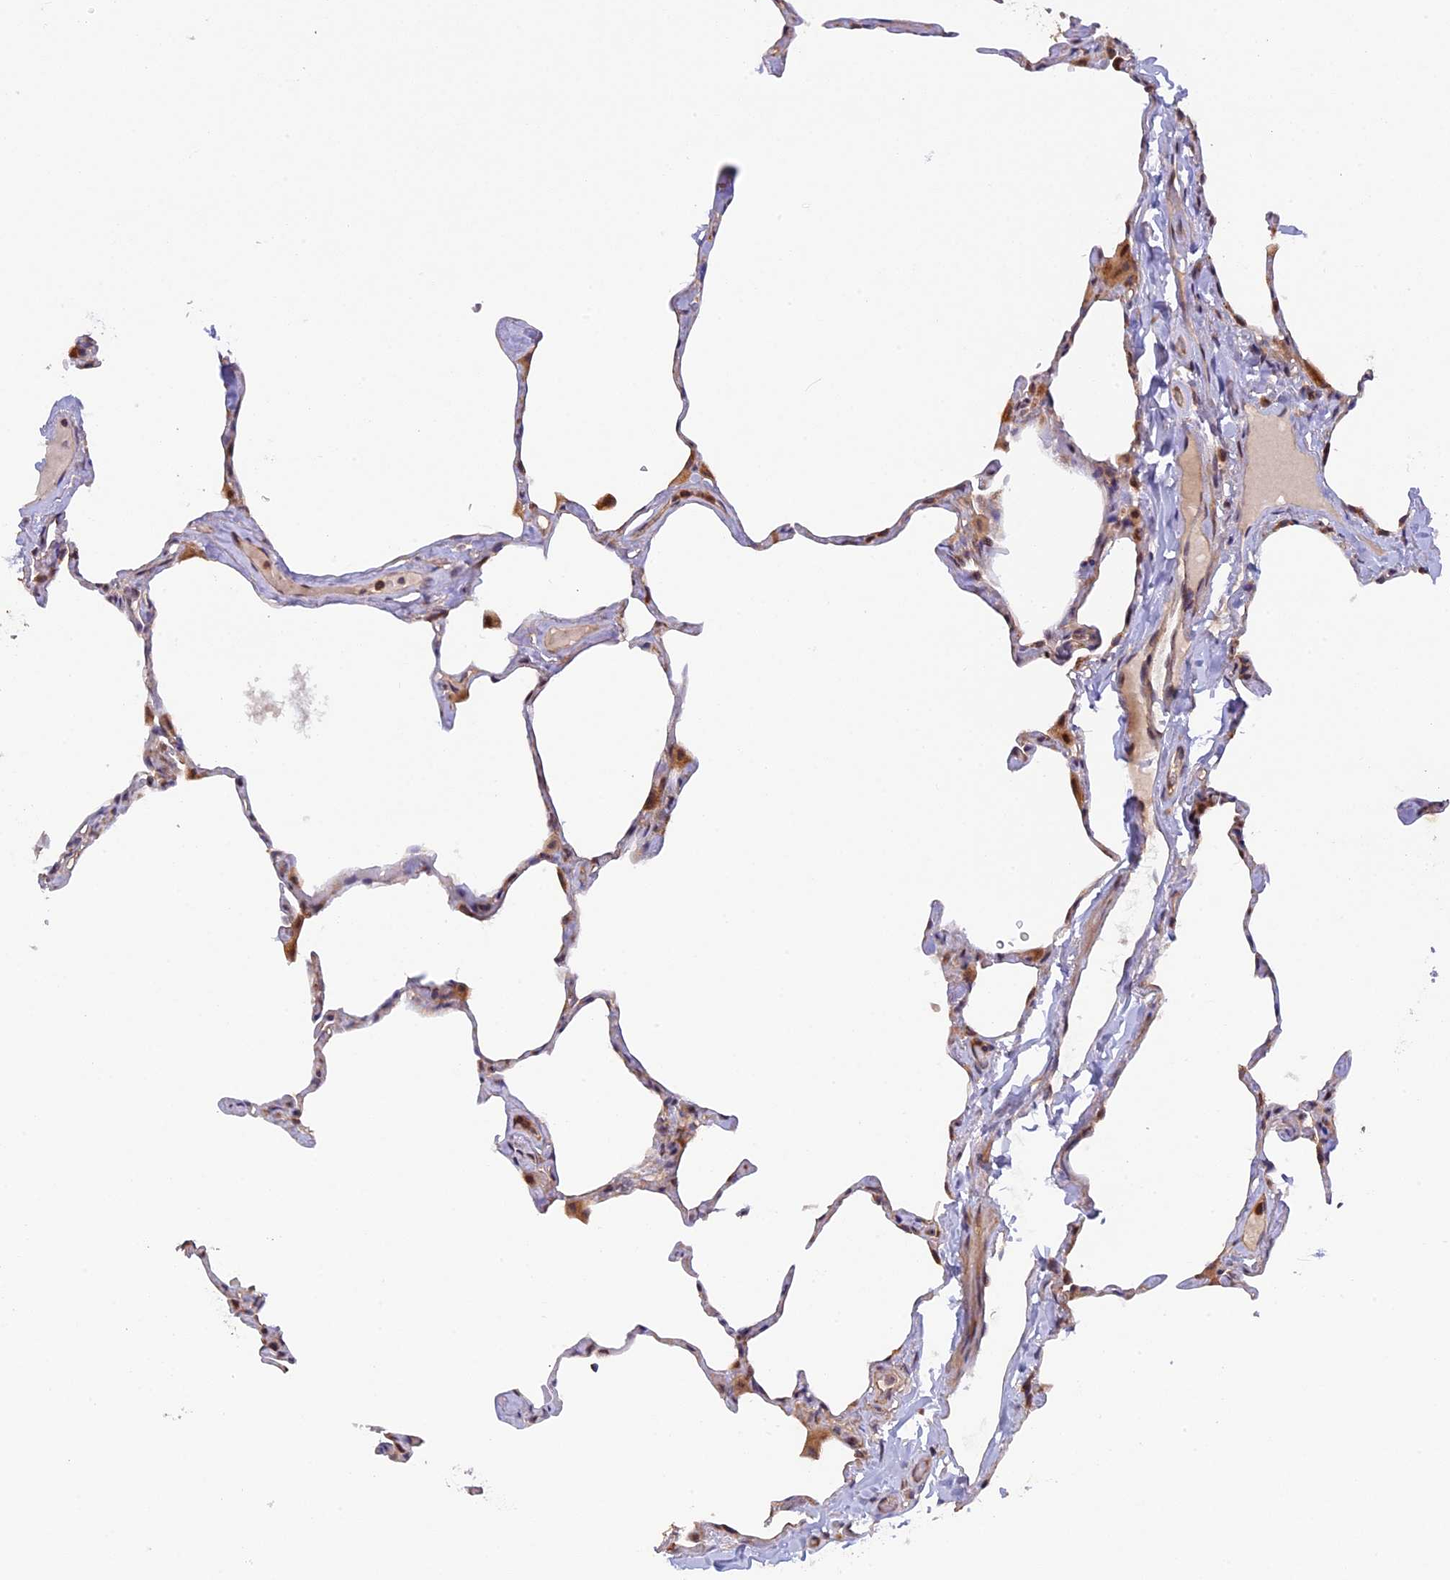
{"staining": {"intensity": "weak", "quantity": "<25%", "location": "cytoplasmic/membranous"}, "tissue": "lung", "cell_type": "Alveolar cells", "image_type": "normal", "snomed": [{"axis": "morphology", "description": "Normal tissue, NOS"}, {"axis": "topography", "description": "Lung"}], "caption": "This is an immunohistochemistry (IHC) image of unremarkable lung. There is no staining in alveolar cells.", "gene": "FERMT1", "patient": {"sex": "male", "age": 65}}